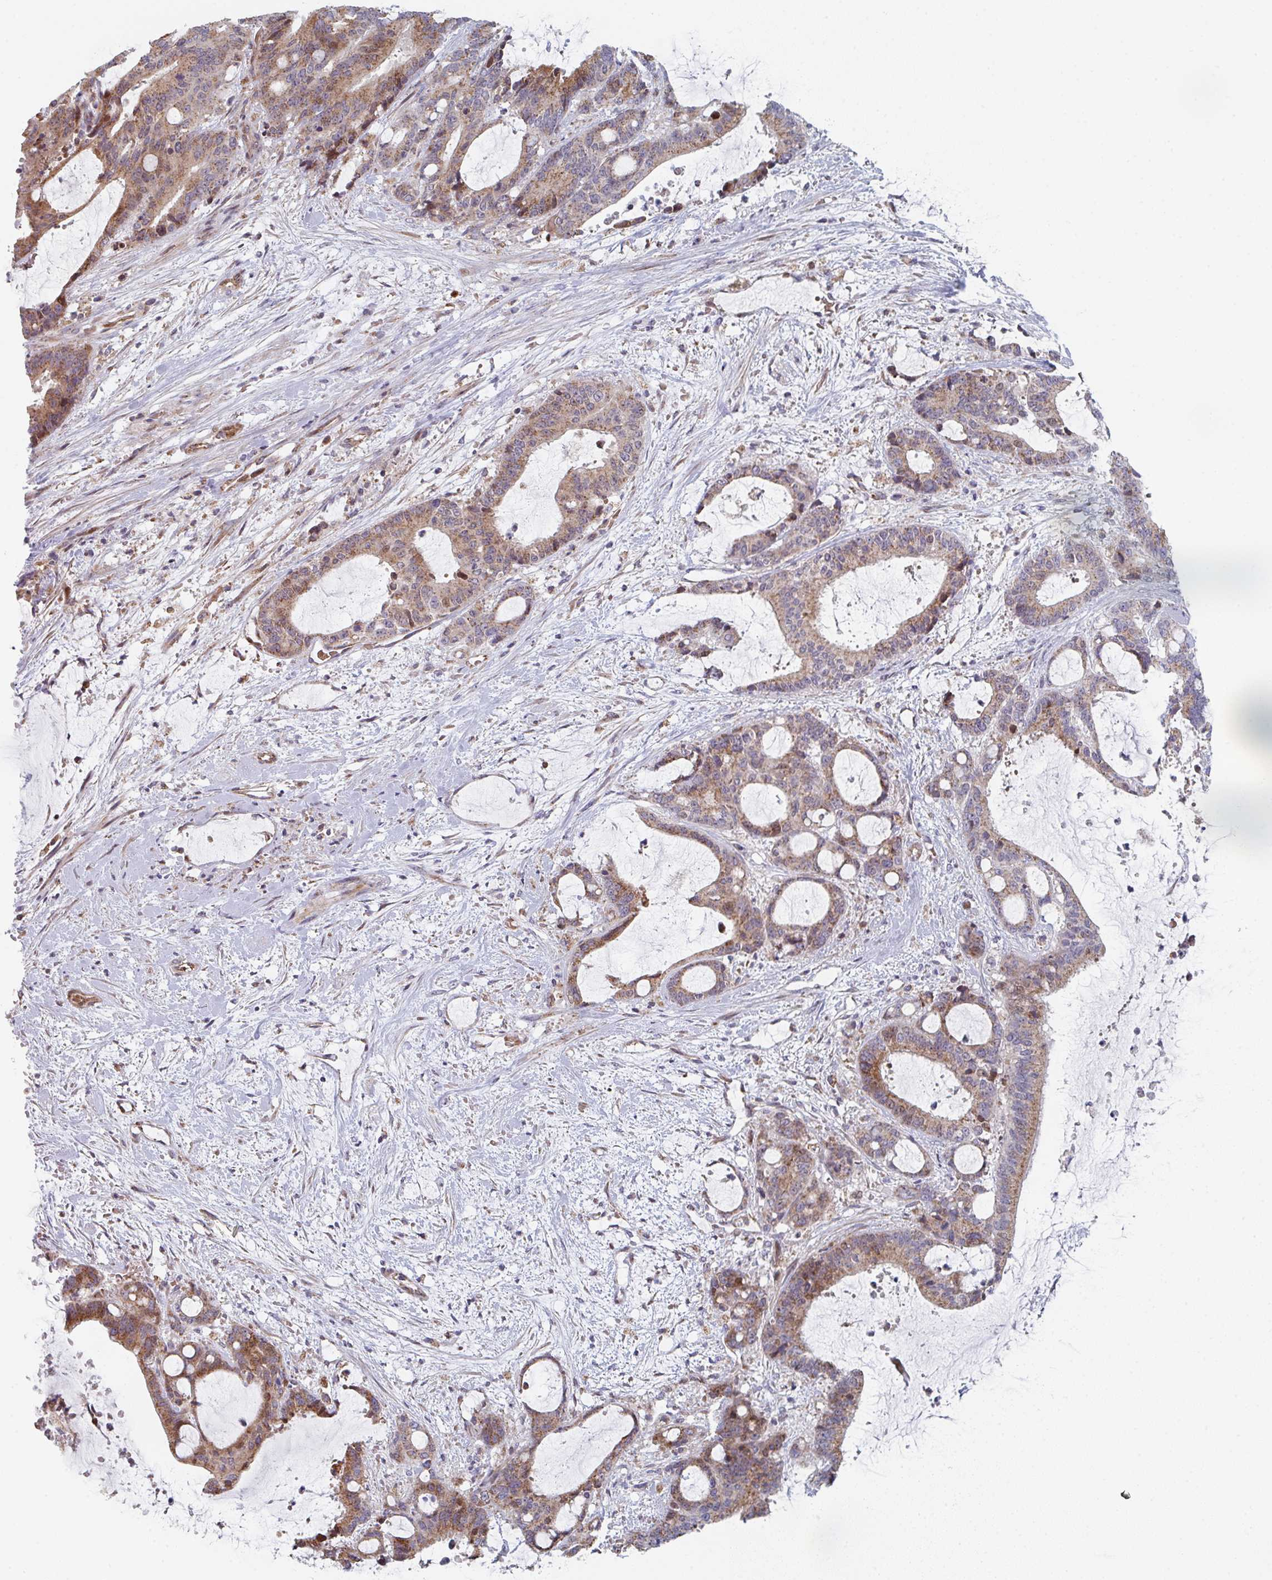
{"staining": {"intensity": "moderate", "quantity": ">75%", "location": "cytoplasmic/membranous"}, "tissue": "liver cancer", "cell_type": "Tumor cells", "image_type": "cancer", "snomed": [{"axis": "morphology", "description": "Normal tissue, NOS"}, {"axis": "morphology", "description": "Cholangiocarcinoma"}, {"axis": "topography", "description": "Liver"}, {"axis": "topography", "description": "Peripheral nerve tissue"}], "caption": "This histopathology image shows cholangiocarcinoma (liver) stained with immunohistochemistry to label a protein in brown. The cytoplasmic/membranous of tumor cells show moderate positivity for the protein. Nuclei are counter-stained blue.", "gene": "ZNF644", "patient": {"sex": "female", "age": 73}}